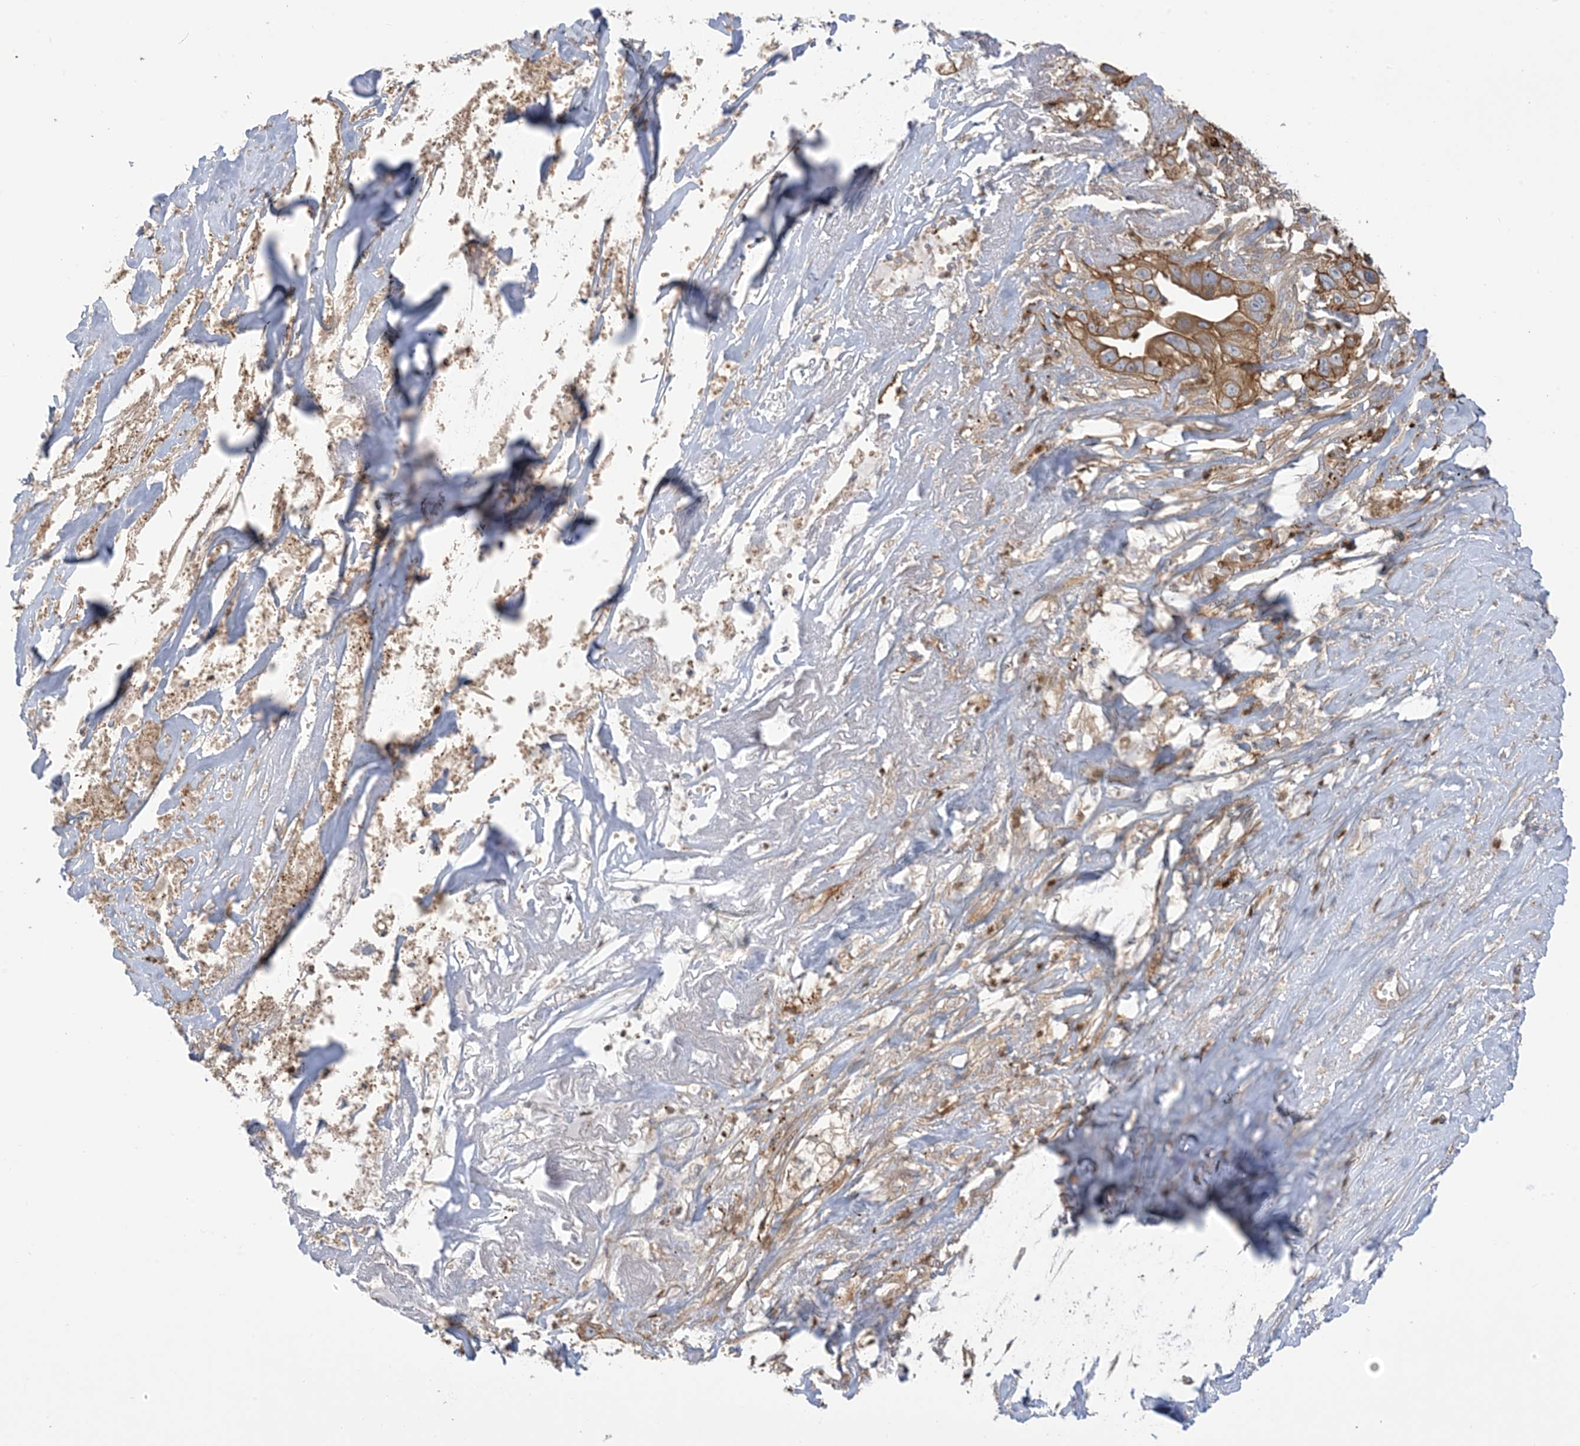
{"staining": {"intensity": "moderate", "quantity": ">75%", "location": "cytoplasmic/membranous"}, "tissue": "liver cancer", "cell_type": "Tumor cells", "image_type": "cancer", "snomed": [{"axis": "morphology", "description": "Cholangiocarcinoma"}, {"axis": "topography", "description": "Liver"}], "caption": "High-magnification brightfield microscopy of liver cholangiocarcinoma stained with DAB (3,3'-diaminobenzidine) (brown) and counterstained with hematoxylin (blue). tumor cells exhibit moderate cytoplasmic/membranous staining is identified in approximately>75% of cells. (Brightfield microscopy of DAB IHC at high magnification).", "gene": "ICMT", "patient": {"sex": "female", "age": 79}}